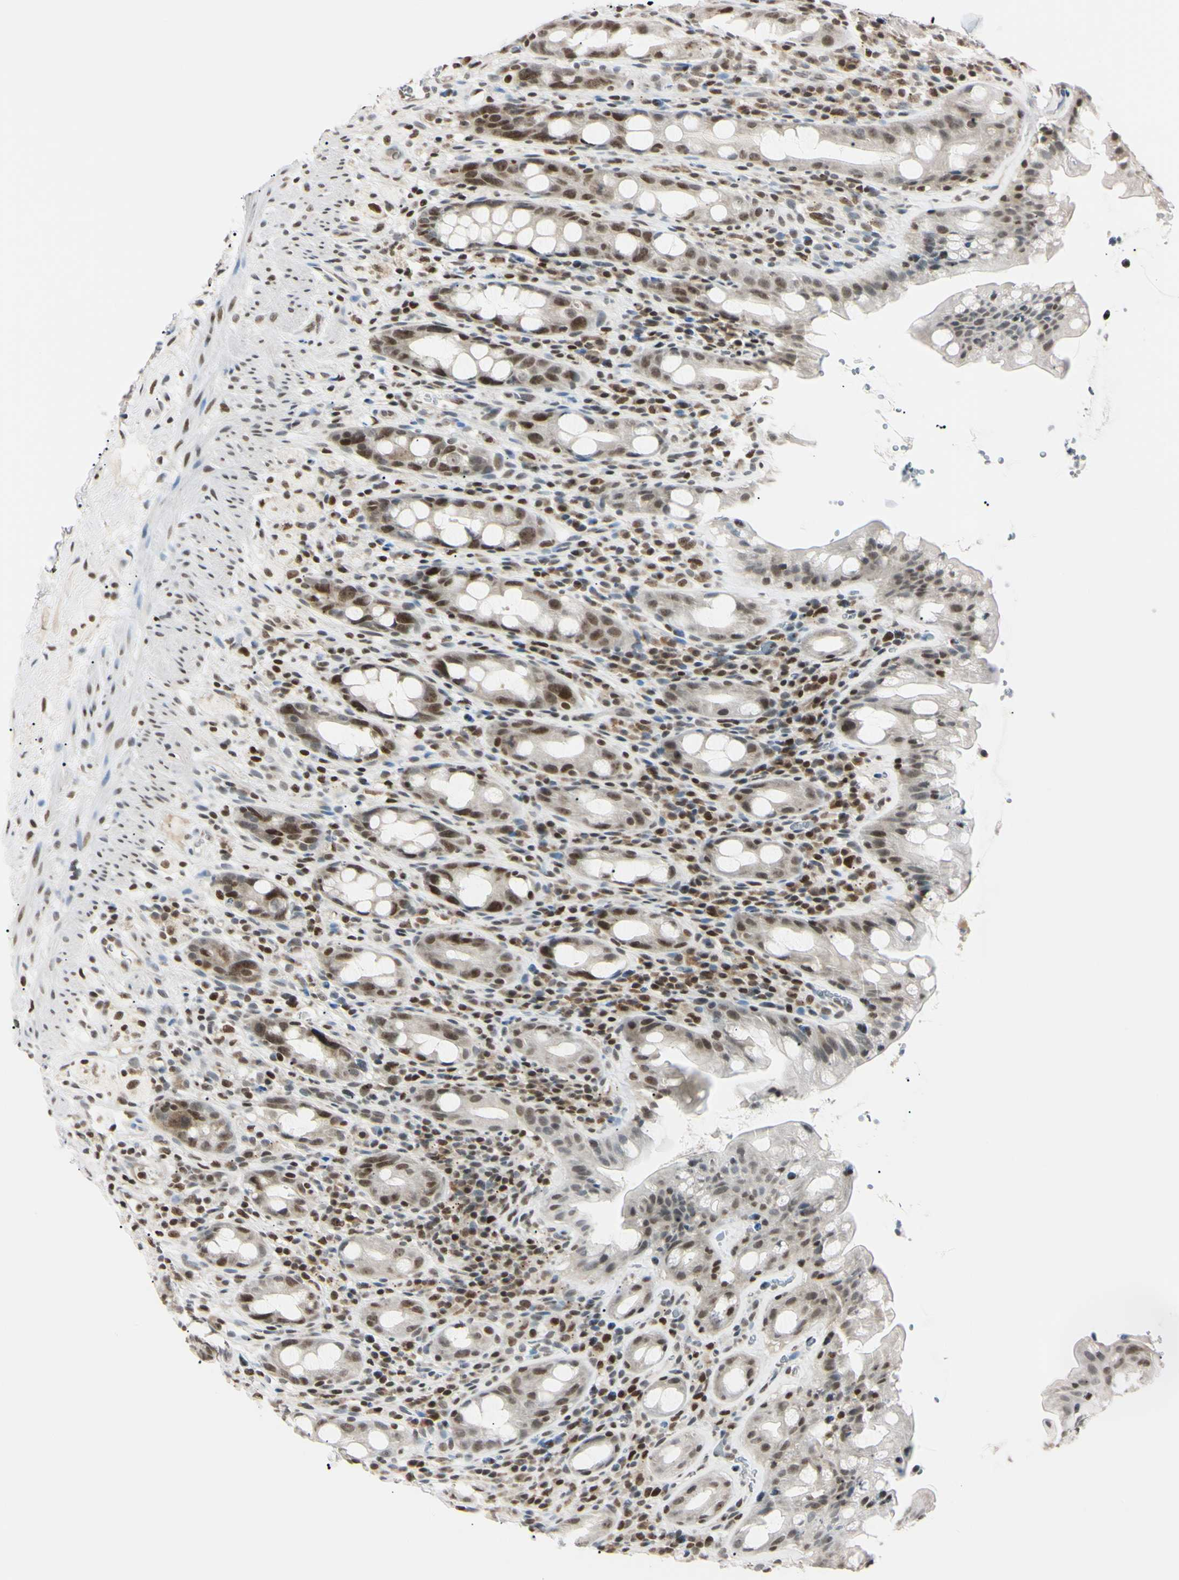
{"staining": {"intensity": "moderate", "quantity": "25%-75%", "location": "nuclear"}, "tissue": "rectum", "cell_type": "Glandular cells", "image_type": "normal", "snomed": [{"axis": "morphology", "description": "Normal tissue, NOS"}, {"axis": "topography", "description": "Rectum"}], "caption": "Immunohistochemistry image of benign rectum: rectum stained using IHC reveals medium levels of moderate protein expression localized specifically in the nuclear of glandular cells, appearing as a nuclear brown color.", "gene": "C1orf174", "patient": {"sex": "male", "age": 44}}